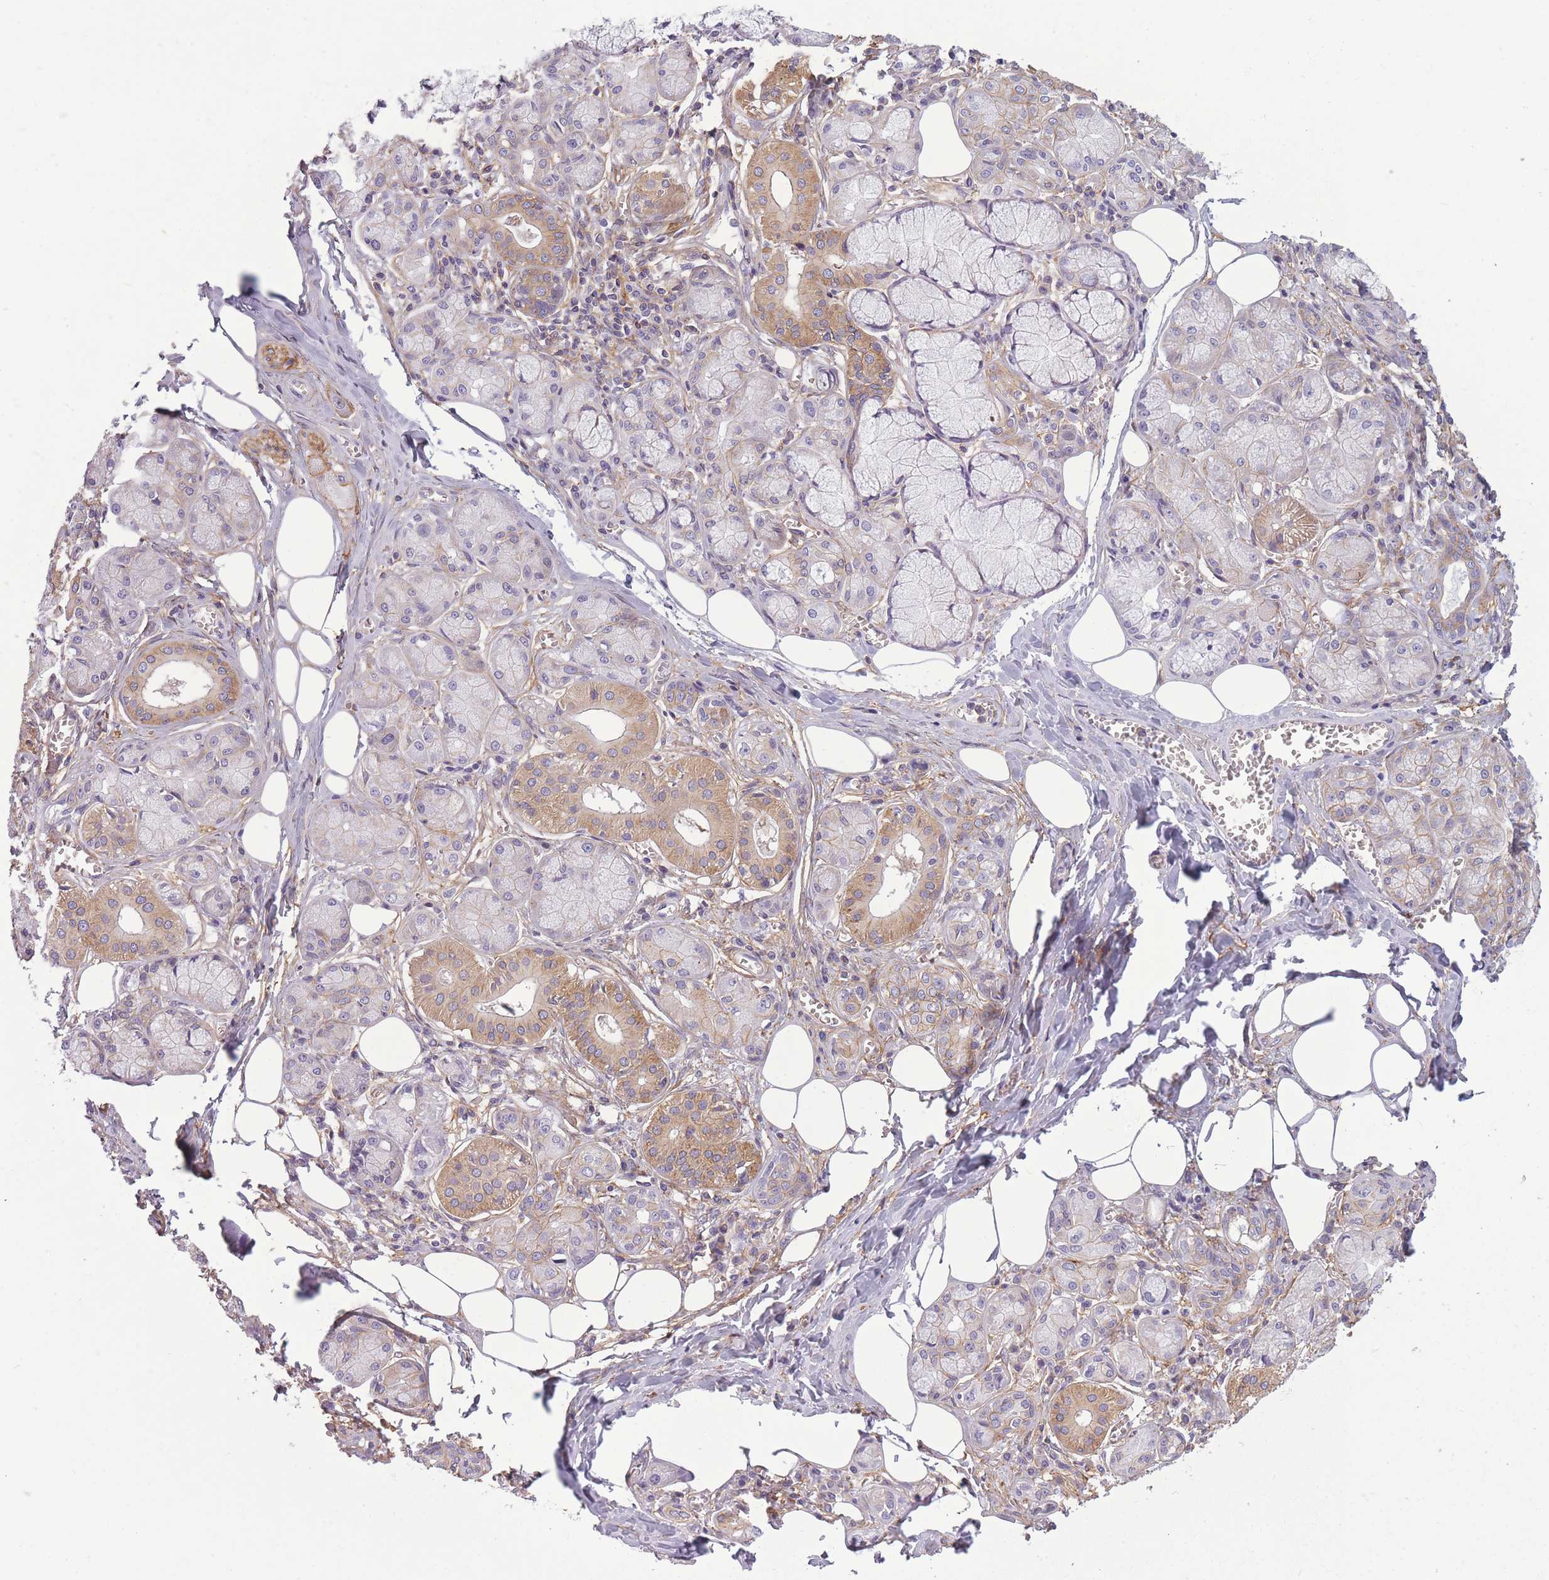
{"staining": {"intensity": "moderate", "quantity": "25%-75%", "location": "cytoplasmic/membranous"}, "tissue": "salivary gland", "cell_type": "Glandular cells", "image_type": "normal", "snomed": [{"axis": "morphology", "description": "Normal tissue, NOS"}, {"axis": "topography", "description": "Salivary gland"}], "caption": "DAB (3,3'-diaminobenzidine) immunohistochemical staining of unremarkable human salivary gland displays moderate cytoplasmic/membranous protein expression in approximately 25%-75% of glandular cells. The staining was performed using DAB to visualize the protein expression in brown, while the nuclei were stained in blue with hematoxylin (Magnification: 20x).", "gene": "ADD1", "patient": {"sex": "male", "age": 74}}